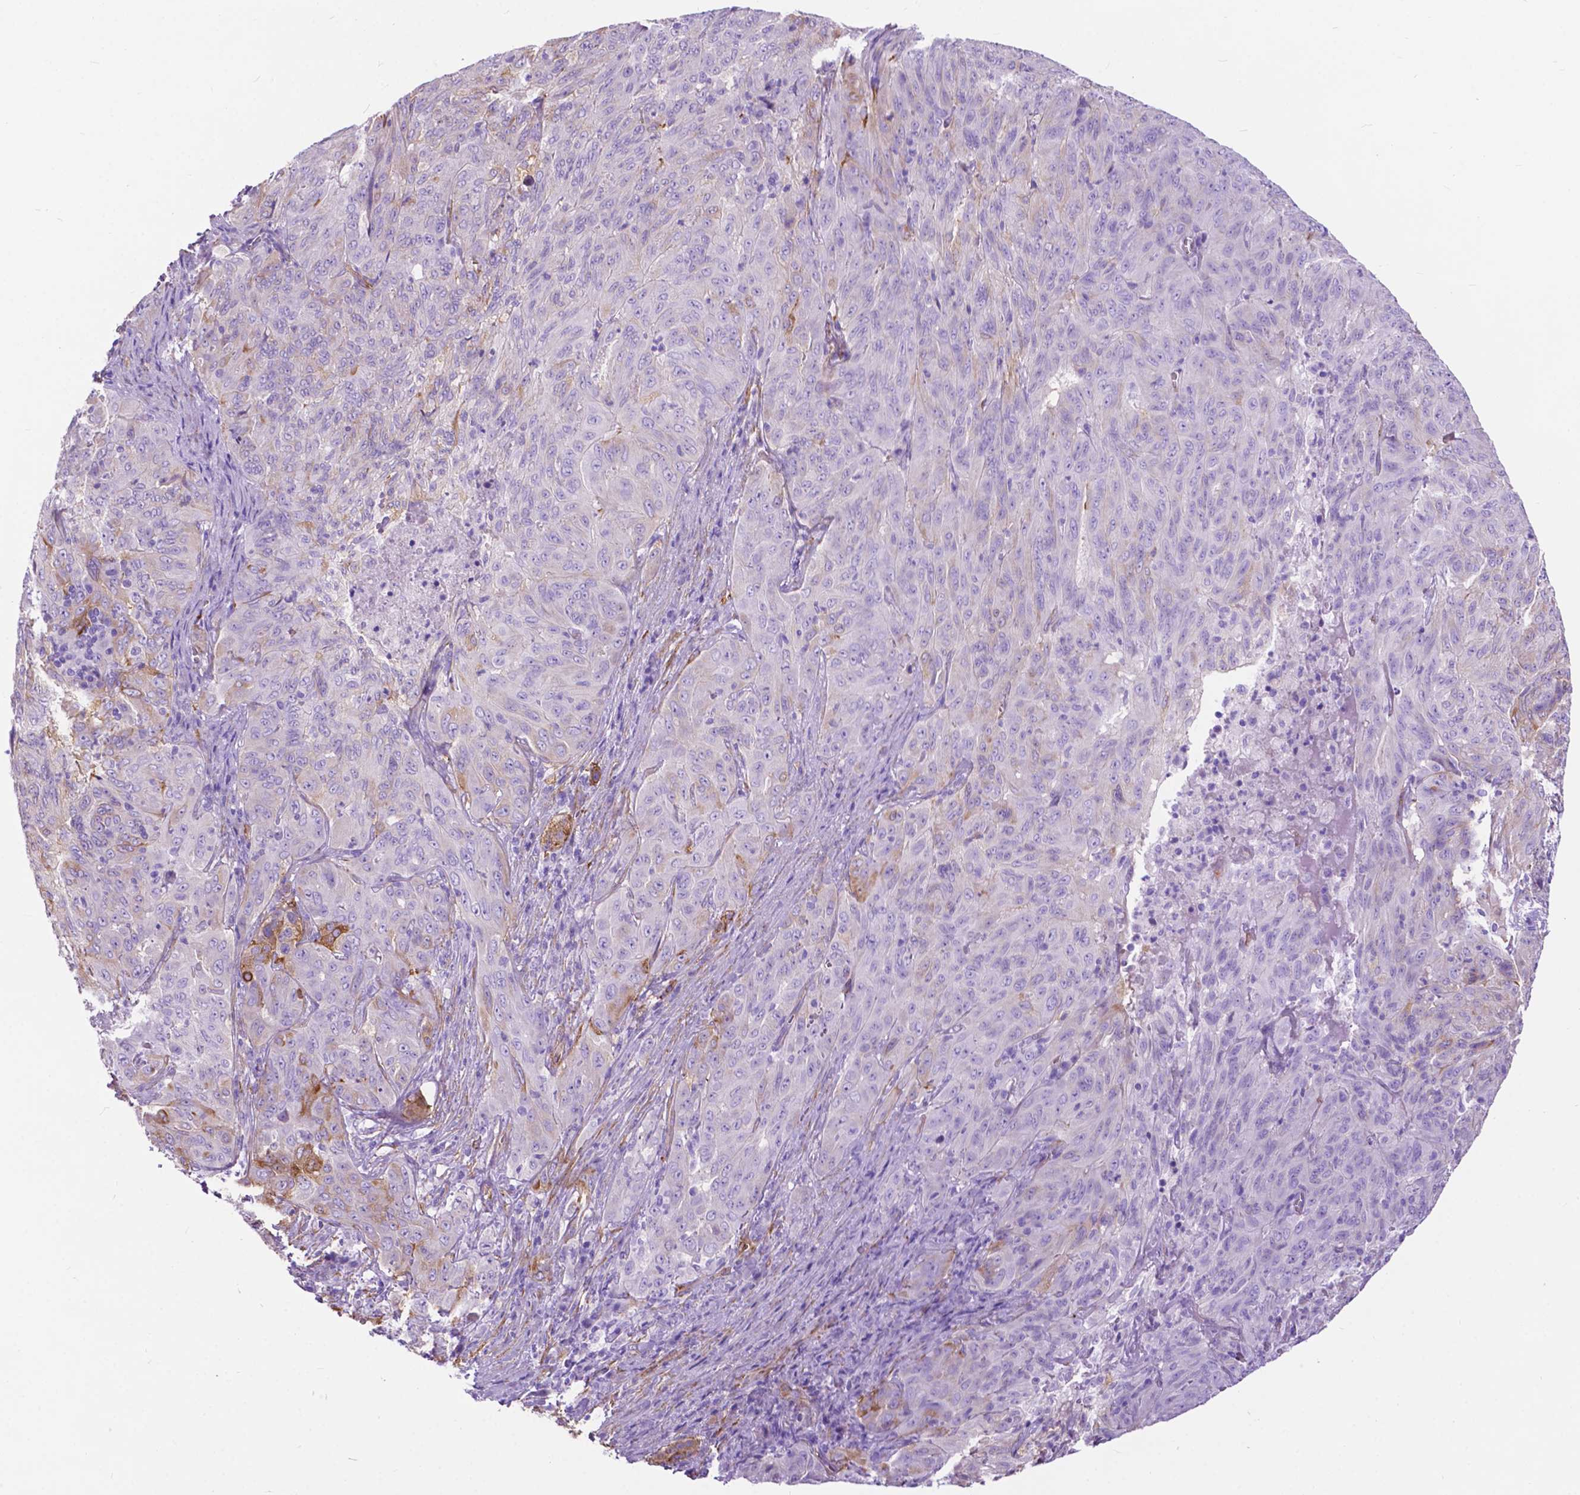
{"staining": {"intensity": "negative", "quantity": "none", "location": "none"}, "tissue": "pancreatic cancer", "cell_type": "Tumor cells", "image_type": "cancer", "snomed": [{"axis": "morphology", "description": "Adenocarcinoma, NOS"}, {"axis": "topography", "description": "Pancreas"}], "caption": "Protein analysis of pancreatic cancer demonstrates no significant expression in tumor cells. (Stains: DAB (3,3'-diaminobenzidine) IHC with hematoxylin counter stain, Microscopy: brightfield microscopy at high magnification).", "gene": "PCDHA12", "patient": {"sex": "male", "age": 63}}